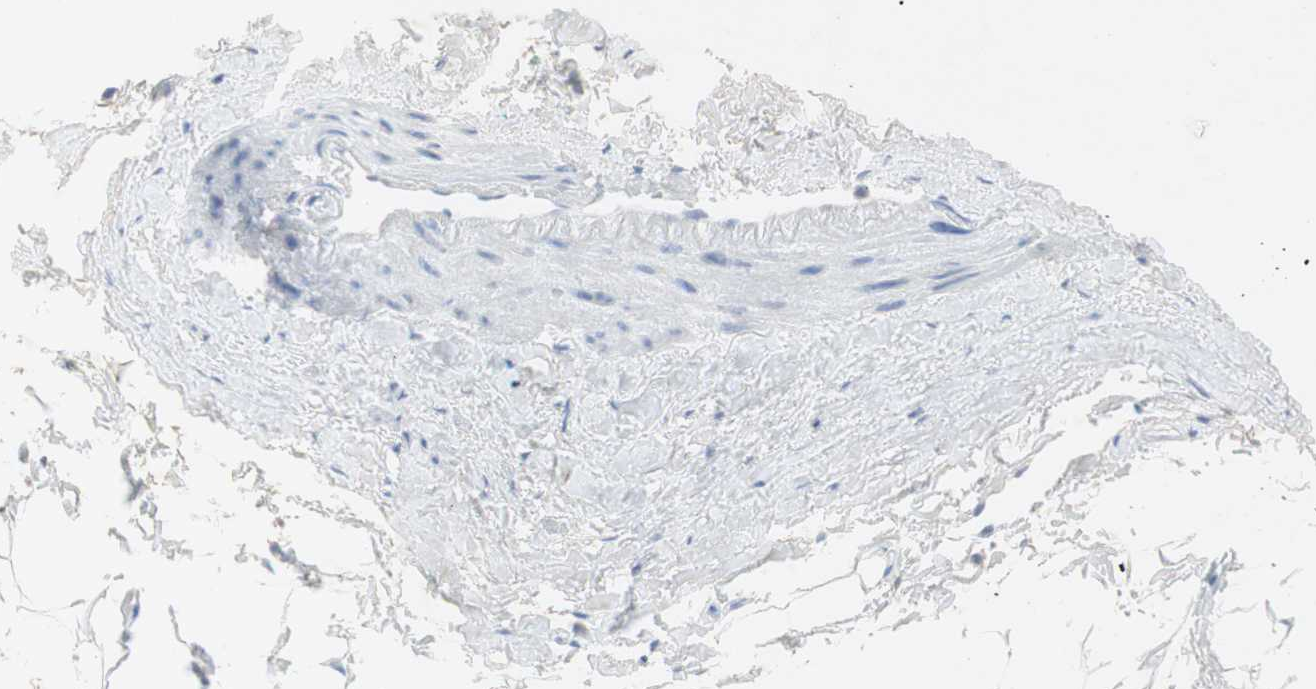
{"staining": {"intensity": "negative", "quantity": "none", "location": "none"}, "tissue": "adipose tissue", "cell_type": "Adipocytes", "image_type": "normal", "snomed": [{"axis": "morphology", "description": "Normal tissue, NOS"}, {"axis": "topography", "description": "Adipose tissue"}, {"axis": "topography", "description": "Peripheral nerve tissue"}], "caption": "IHC of unremarkable adipose tissue displays no staining in adipocytes. (Brightfield microscopy of DAB immunohistochemistry (IHC) at high magnification).", "gene": "EPO", "patient": {"sex": "male", "age": 52}}